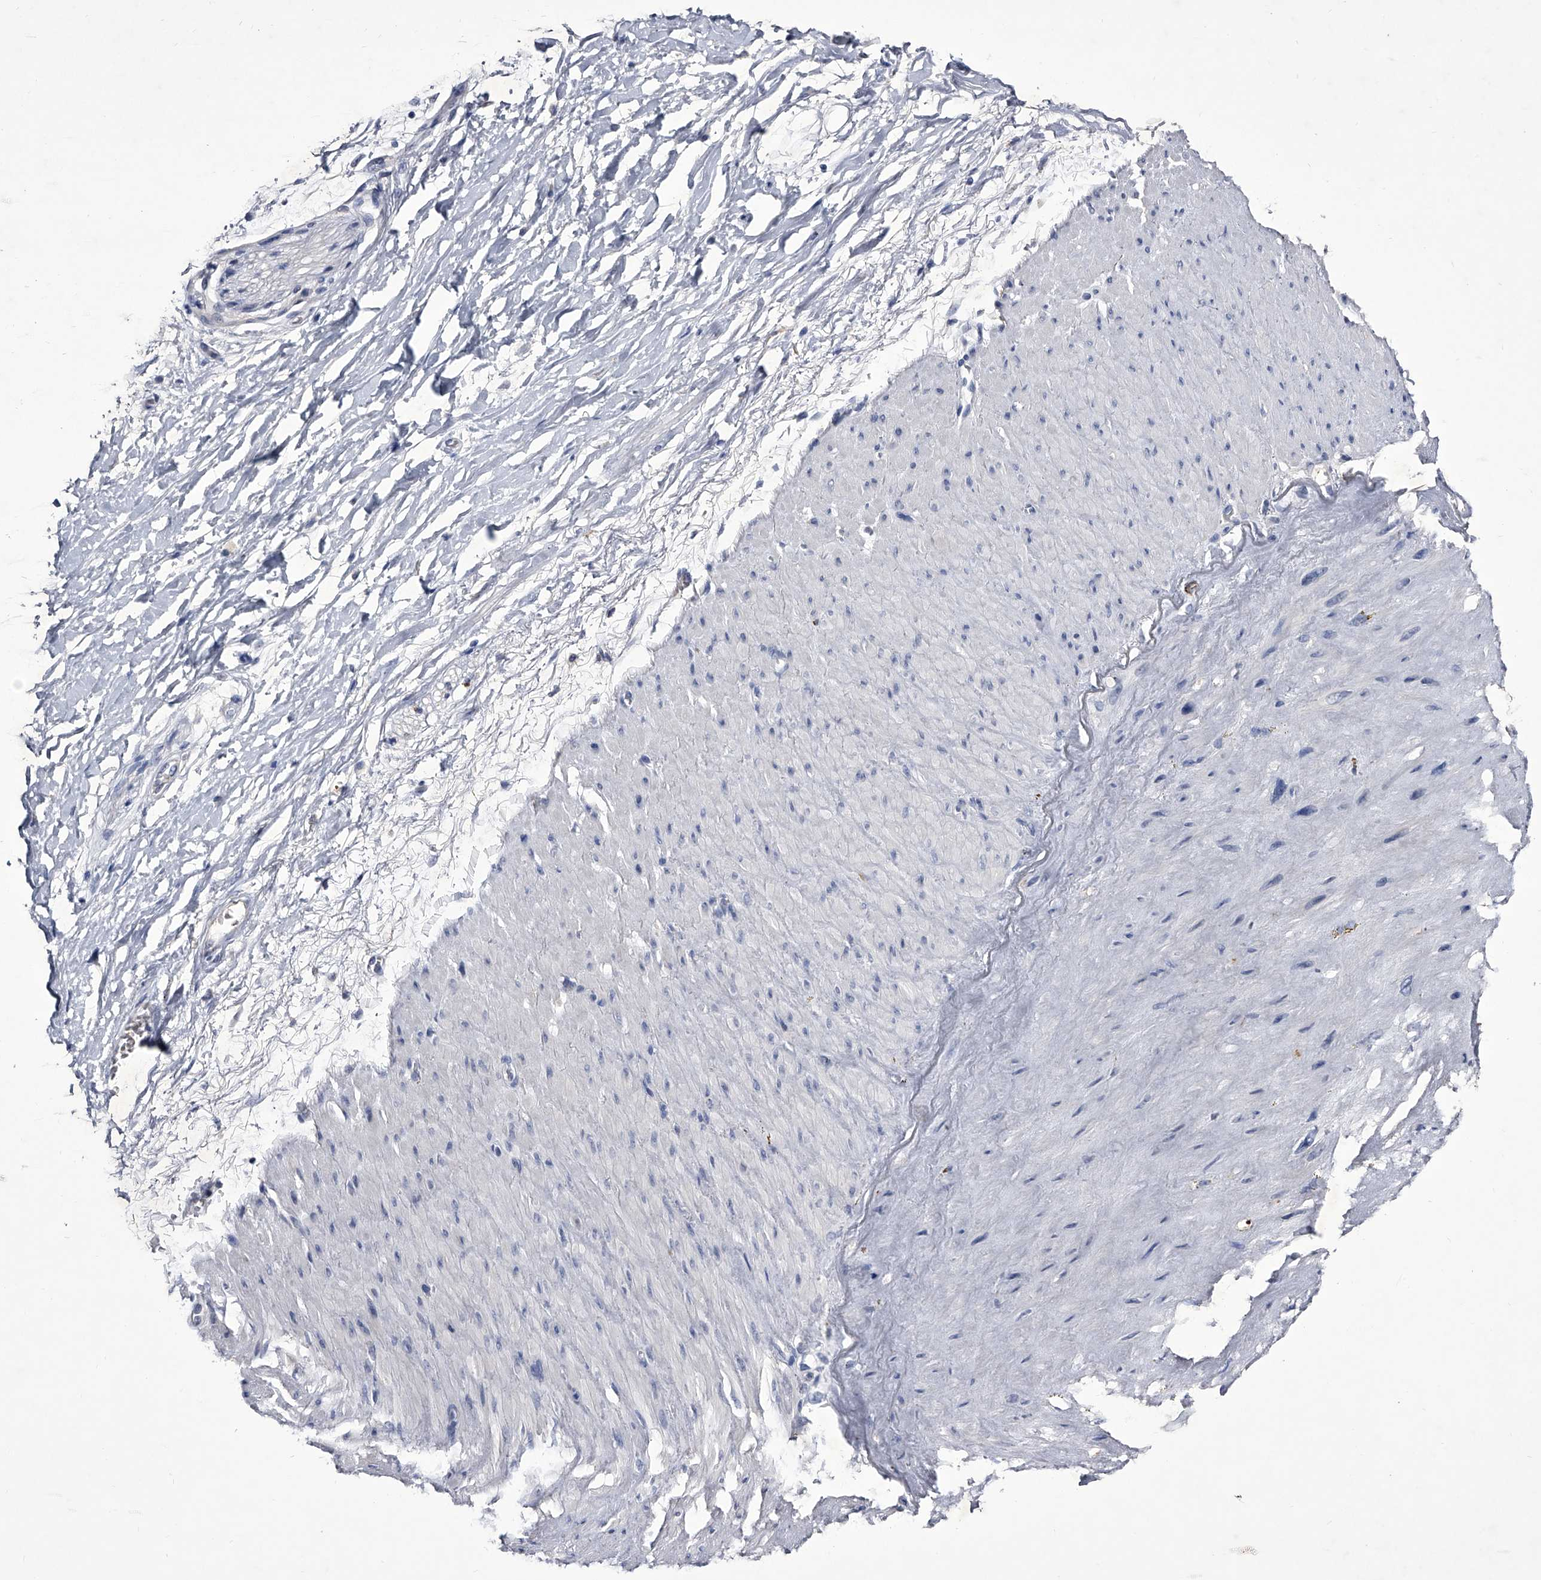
{"staining": {"intensity": "negative", "quantity": "none", "location": "none"}, "tissue": "adipose tissue", "cell_type": "Adipocytes", "image_type": "normal", "snomed": [{"axis": "morphology", "description": "Normal tissue, NOS"}, {"axis": "topography", "description": "Soft tissue"}], "caption": "The micrograph displays no significant staining in adipocytes of adipose tissue.", "gene": "CRISP2", "patient": {"sex": "male", "age": 72}}